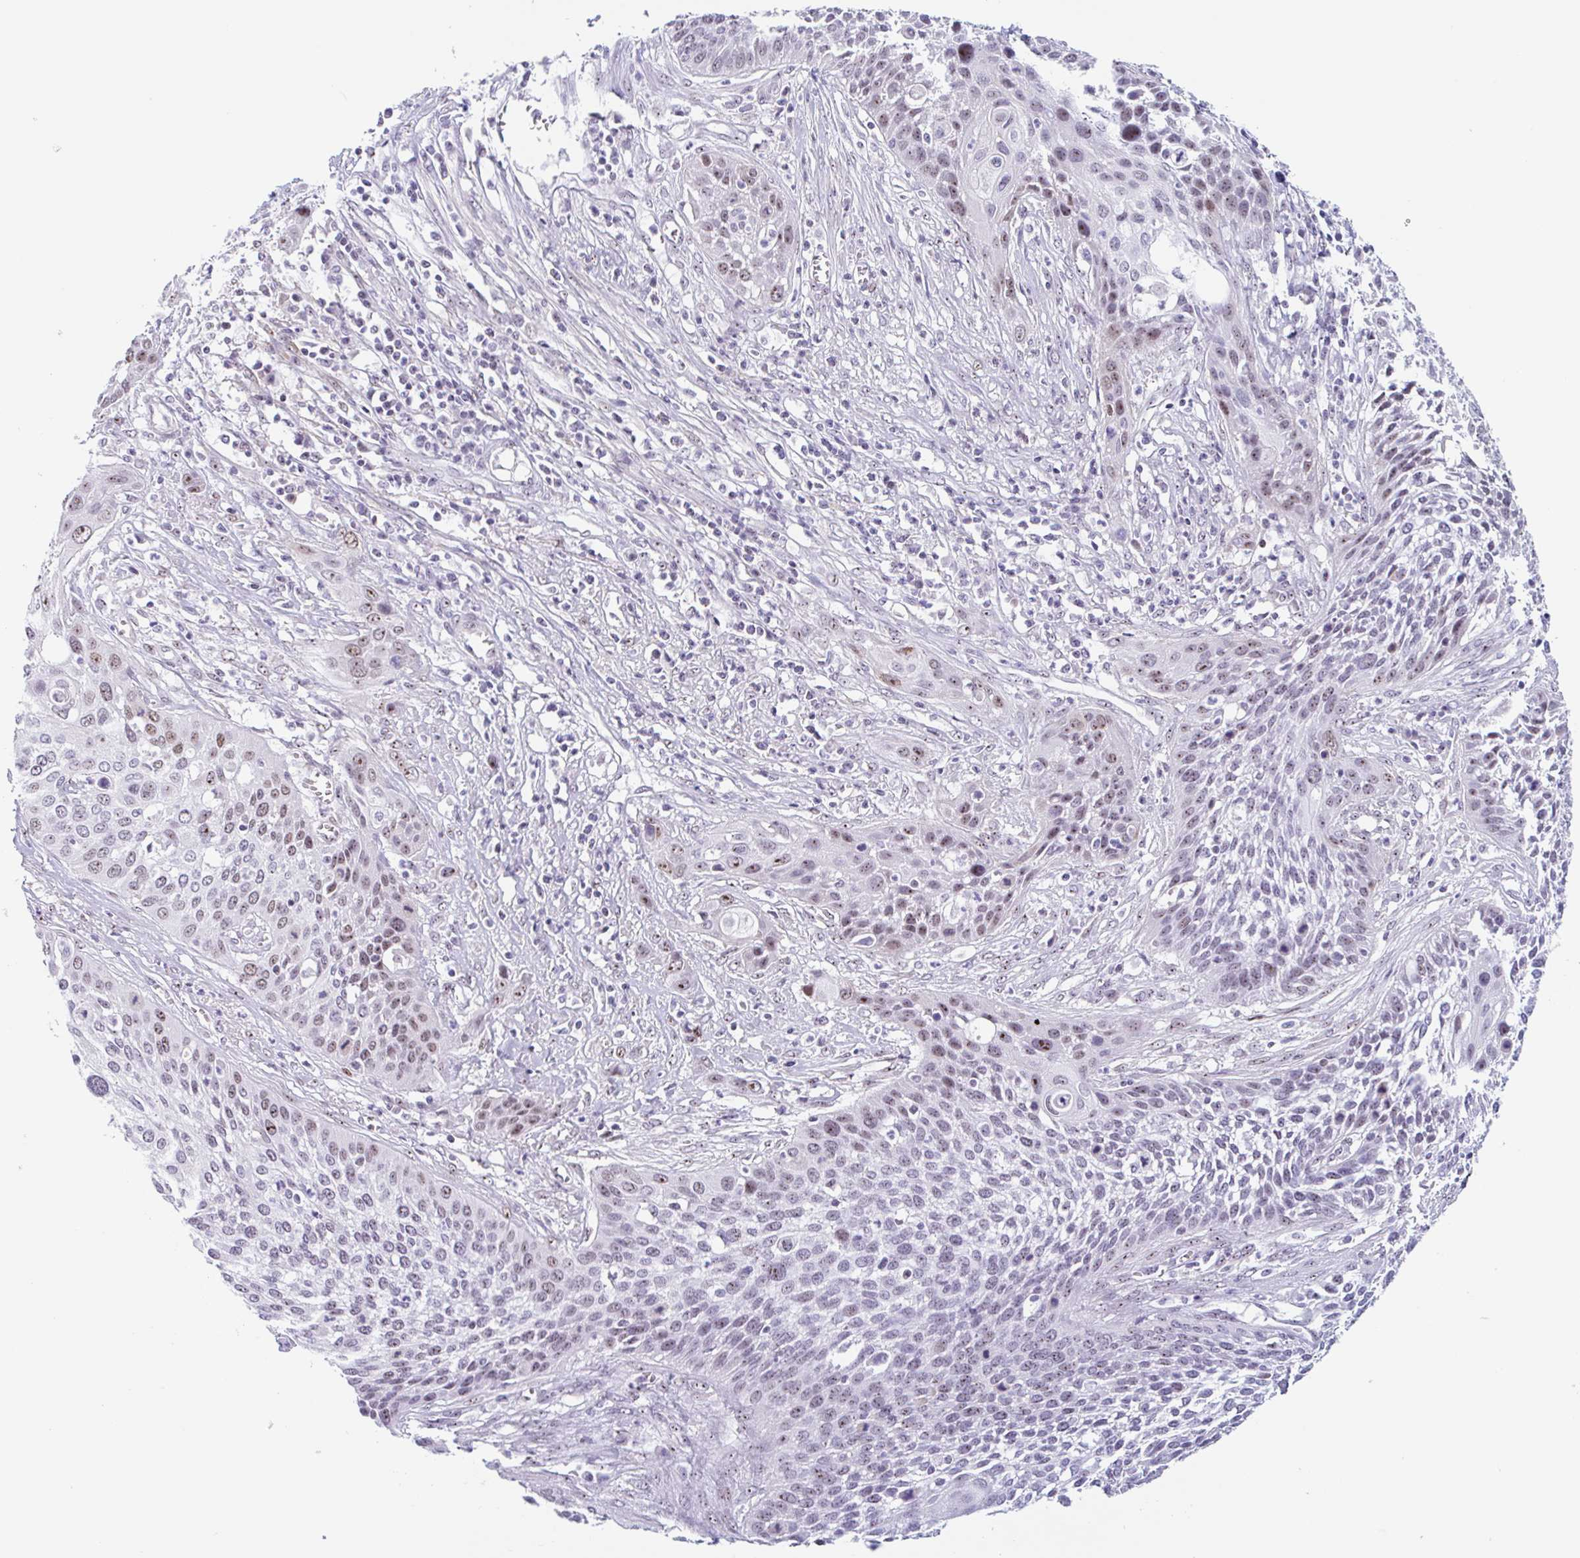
{"staining": {"intensity": "moderate", "quantity": ">75%", "location": "nuclear"}, "tissue": "cervical cancer", "cell_type": "Tumor cells", "image_type": "cancer", "snomed": [{"axis": "morphology", "description": "Squamous cell carcinoma, NOS"}, {"axis": "topography", "description": "Cervix"}], "caption": "Approximately >75% of tumor cells in cervical cancer exhibit moderate nuclear protein expression as visualized by brown immunohistochemical staining.", "gene": "LENG9", "patient": {"sex": "female", "age": 34}}